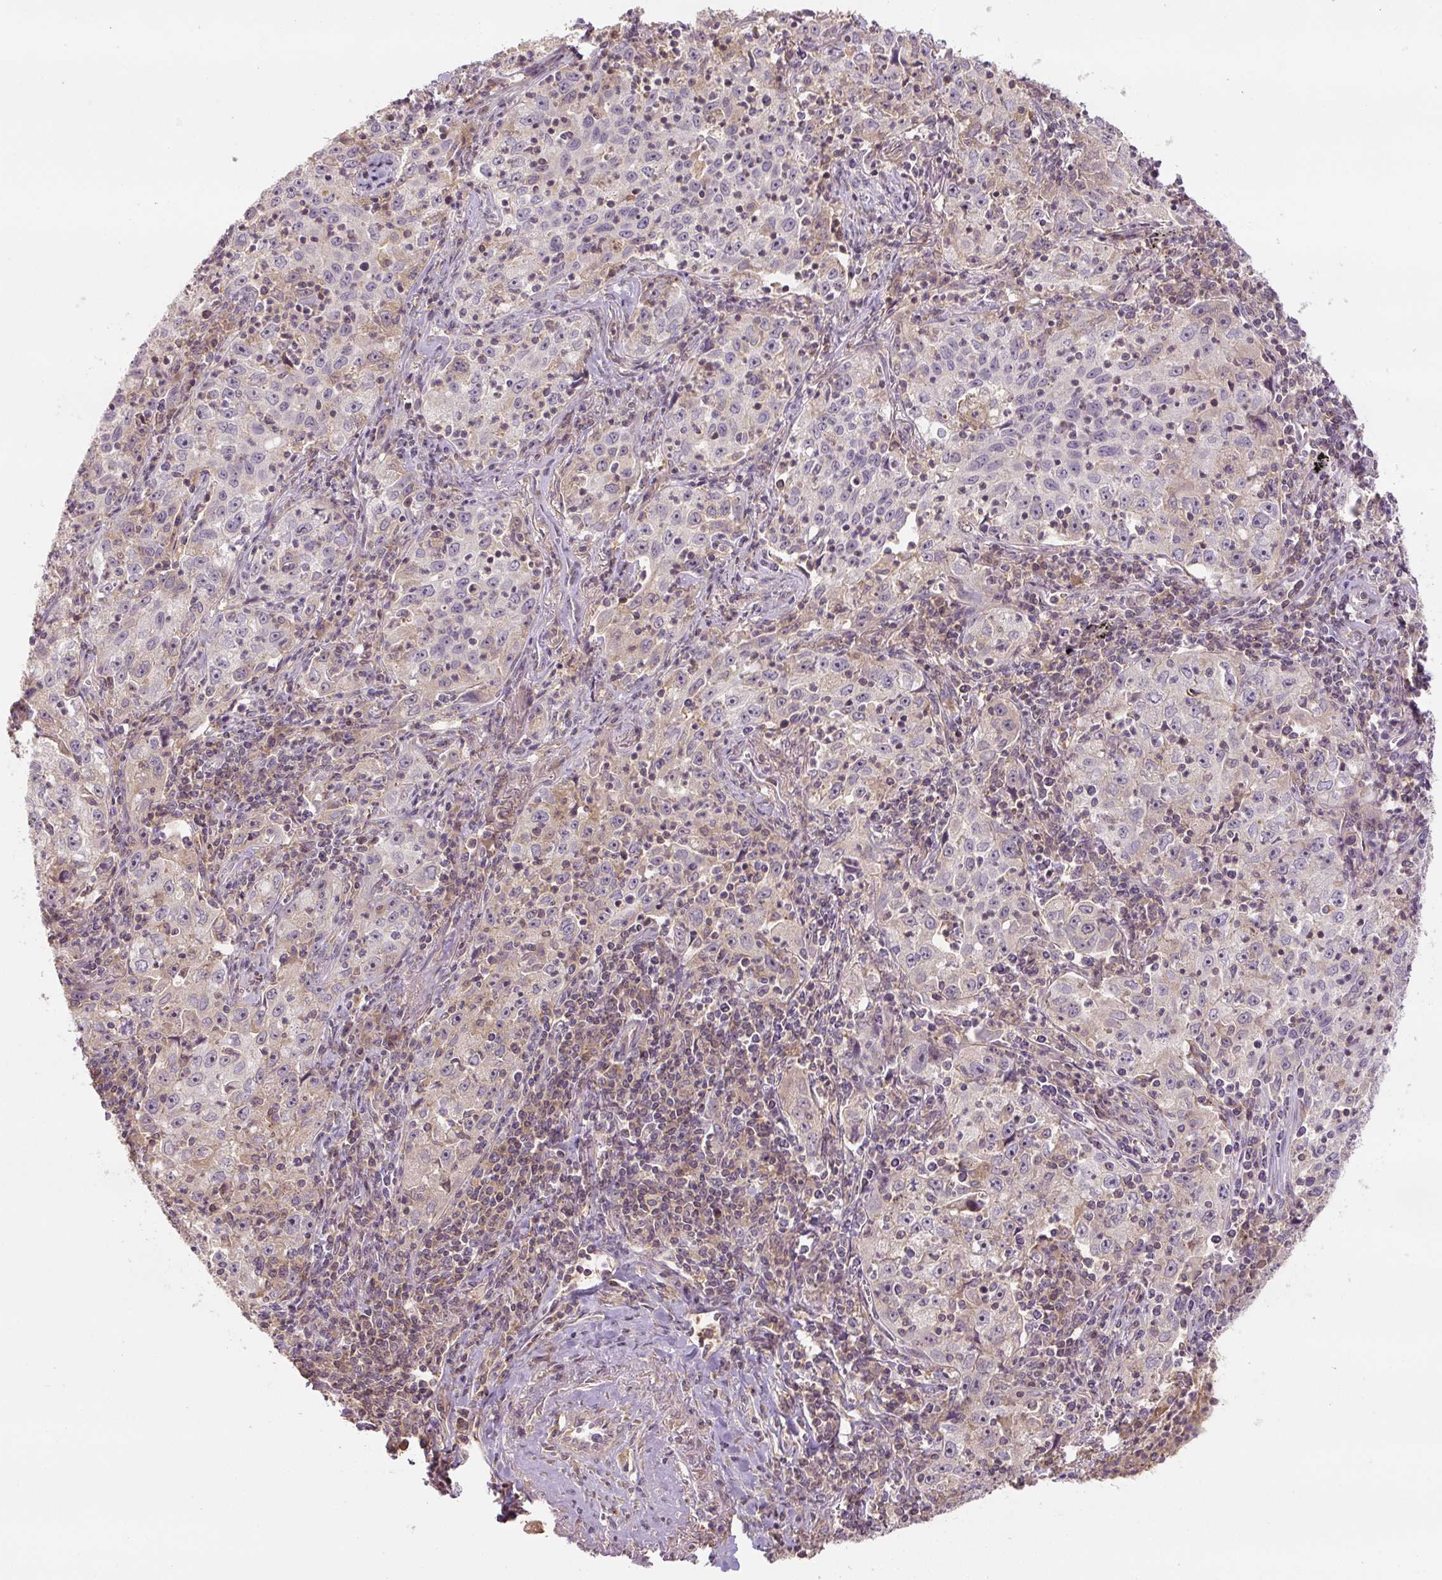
{"staining": {"intensity": "negative", "quantity": "none", "location": "none"}, "tissue": "lung cancer", "cell_type": "Tumor cells", "image_type": "cancer", "snomed": [{"axis": "morphology", "description": "Squamous cell carcinoma, NOS"}, {"axis": "topography", "description": "Lung"}], "caption": "High magnification brightfield microscopy of lung squamous cell carcinoma stained with DAB (3,3'-diaminobenzidine) (brown) and counterstained with hematoxylin (blue): tumor cells show no significant positivity.", "gene": "C2orf73", "patient": {"sex": "male", "age": 71}}